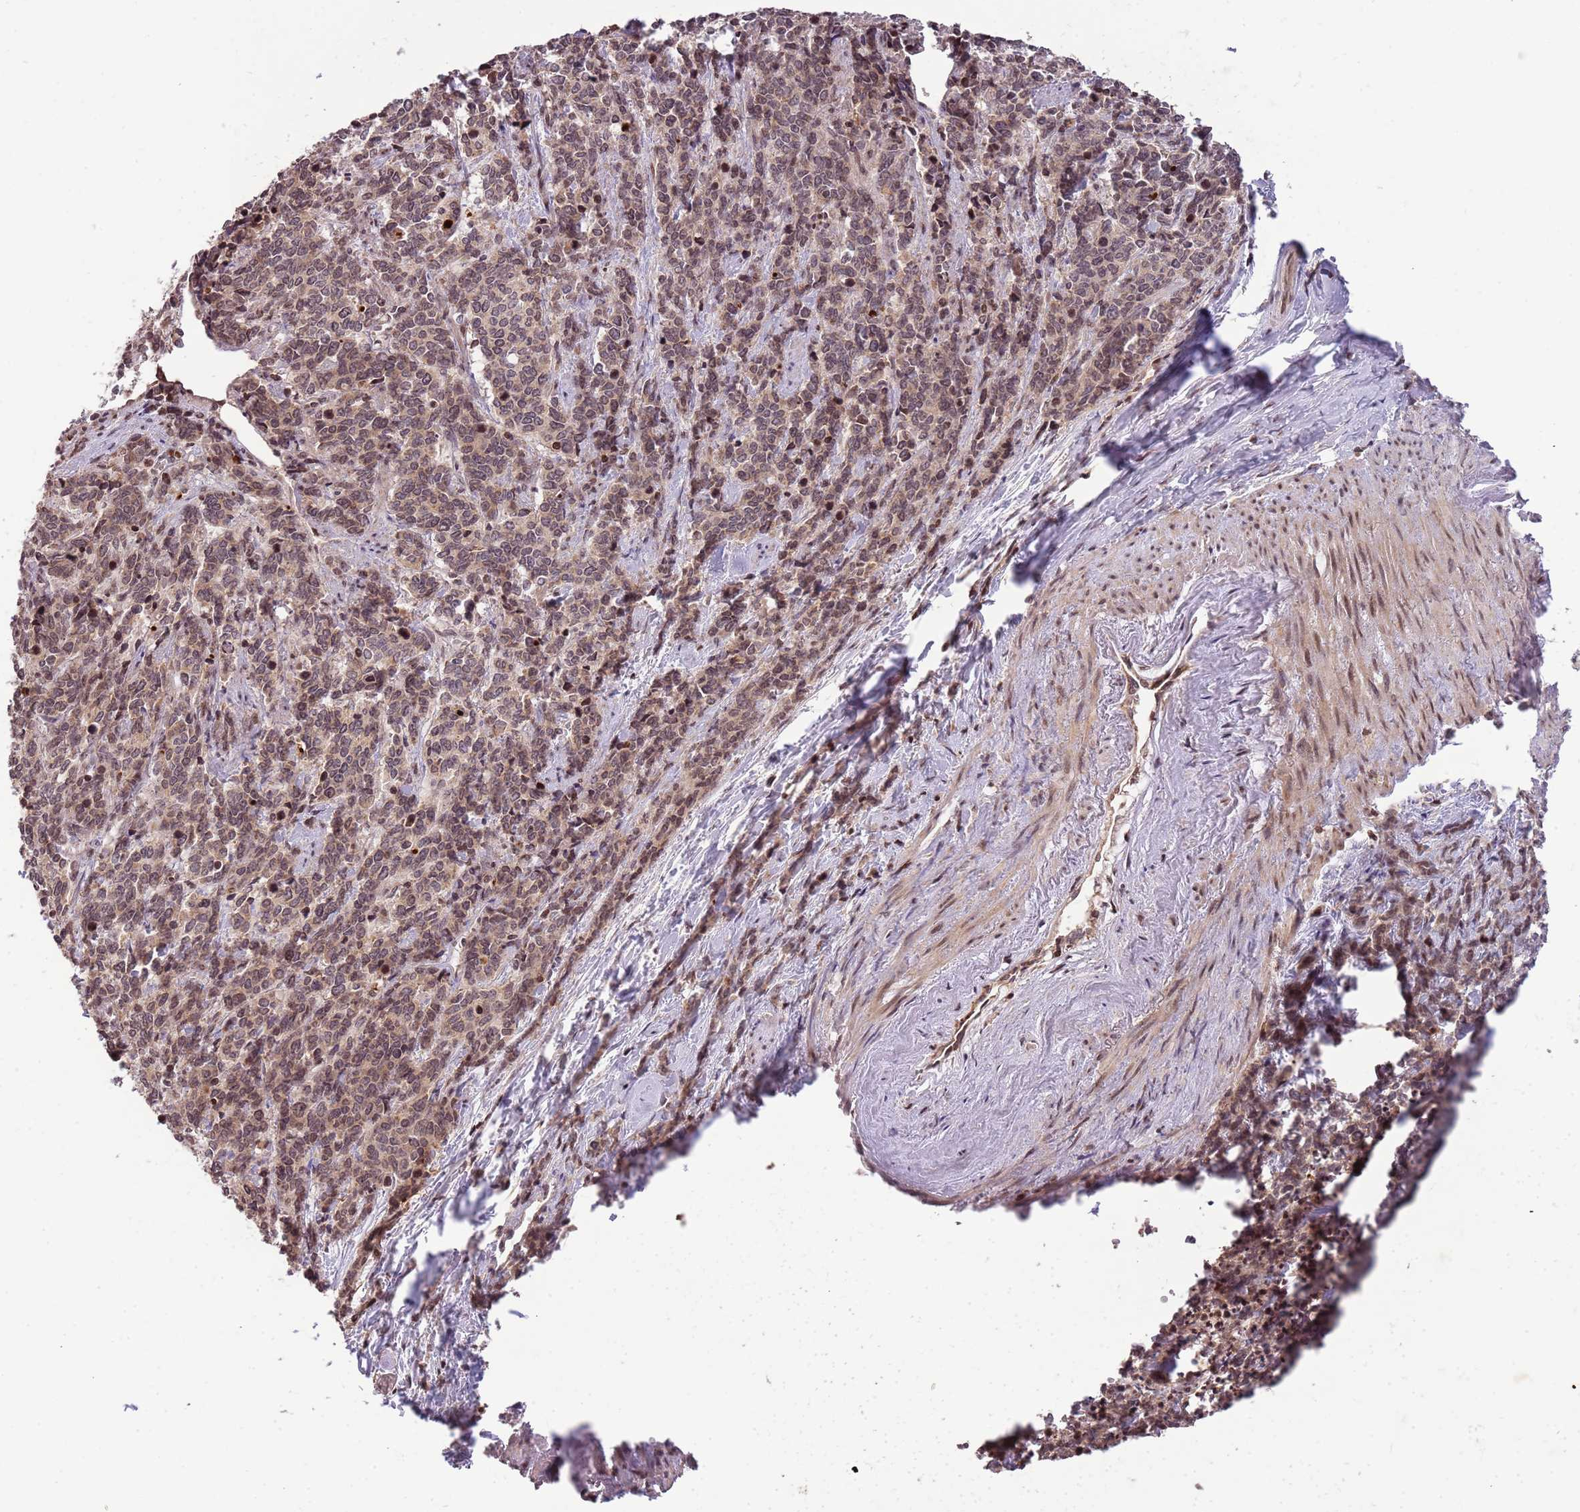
{"staining": {"intensity": "weak", "quantity": ">75%", "location": "nuclear"}, "tissue": "cervical cancer", "cell_type": "Tumor cells", "image_type": "cancer", "snomed": [{"axis": "morphology", "description": "Squamous cell carcinoma, NOS"}, {"axis": "topography", "description": "Cervix"}], "caption": "Brown immunohistochemical staining in human squamous cell carcinoma (cervical) shows weak nuclear positivity in about >75% of tumor cells.", "gene": "SAMSN1", "patient": {"sex": "female", "age": 60}}